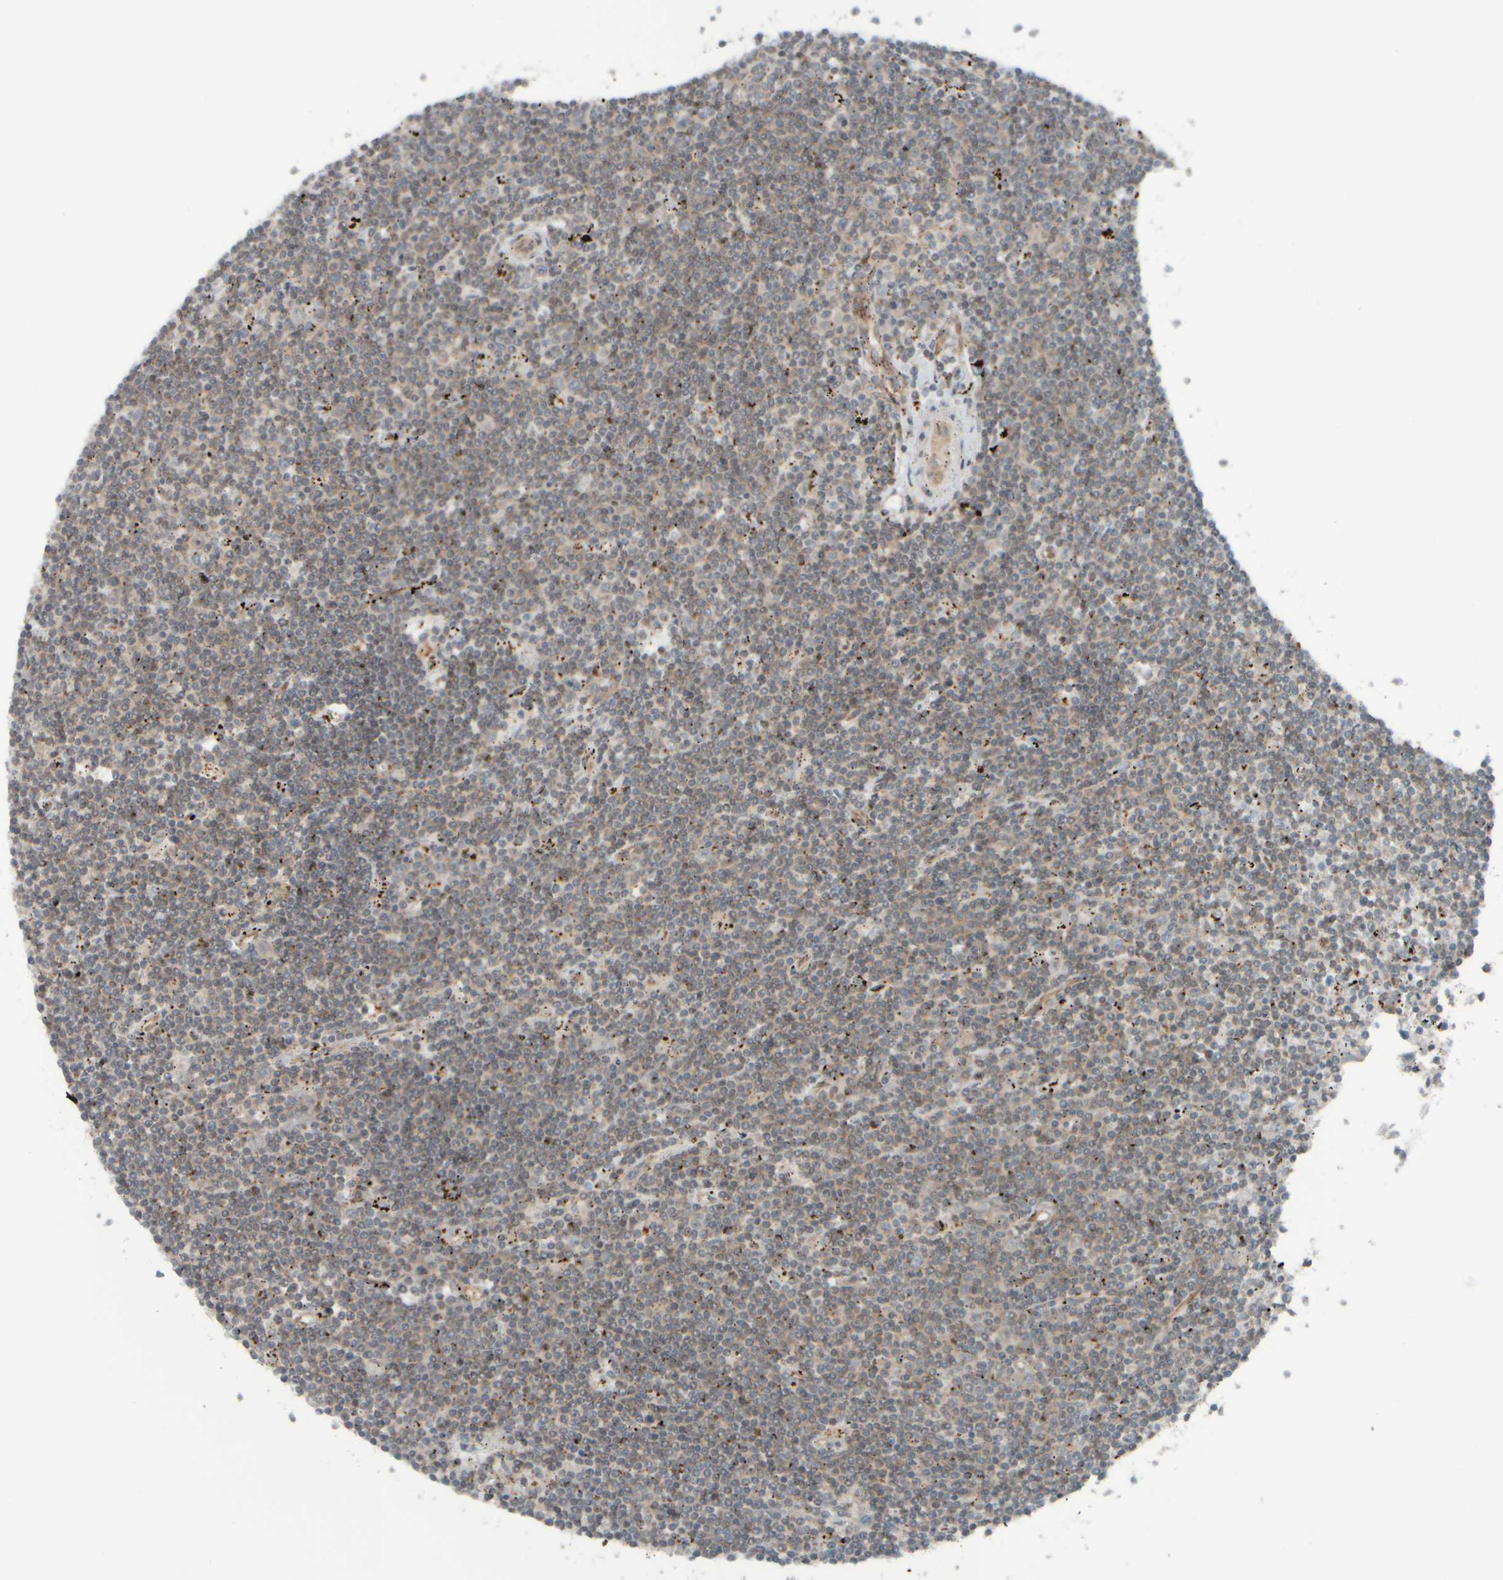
{"staining": {"intensity": "weak", "quantity": "<25%", "location": "cytoplasmic/membranous"}, "tissue": "lymphoma", "cell_type": "Tumor cells", "image_type": "cancer", "snomed": [{"axis": "morphology", "description": "Malignant lymphoma, non-Hodgkin's type, Low grade"}, {"axis": "topography", "description": "Spleen"}], "caption": "High magnification brightfield microscopy of malignant lymphoma, non-Hodgkin's type (low-grade) stained with DAB (brown) and counterstained with hematoxylin (blue): tumor cells show no significant staining.", "gene": "GIGYF1", "patient": {"sex": "male", "age": 76}}